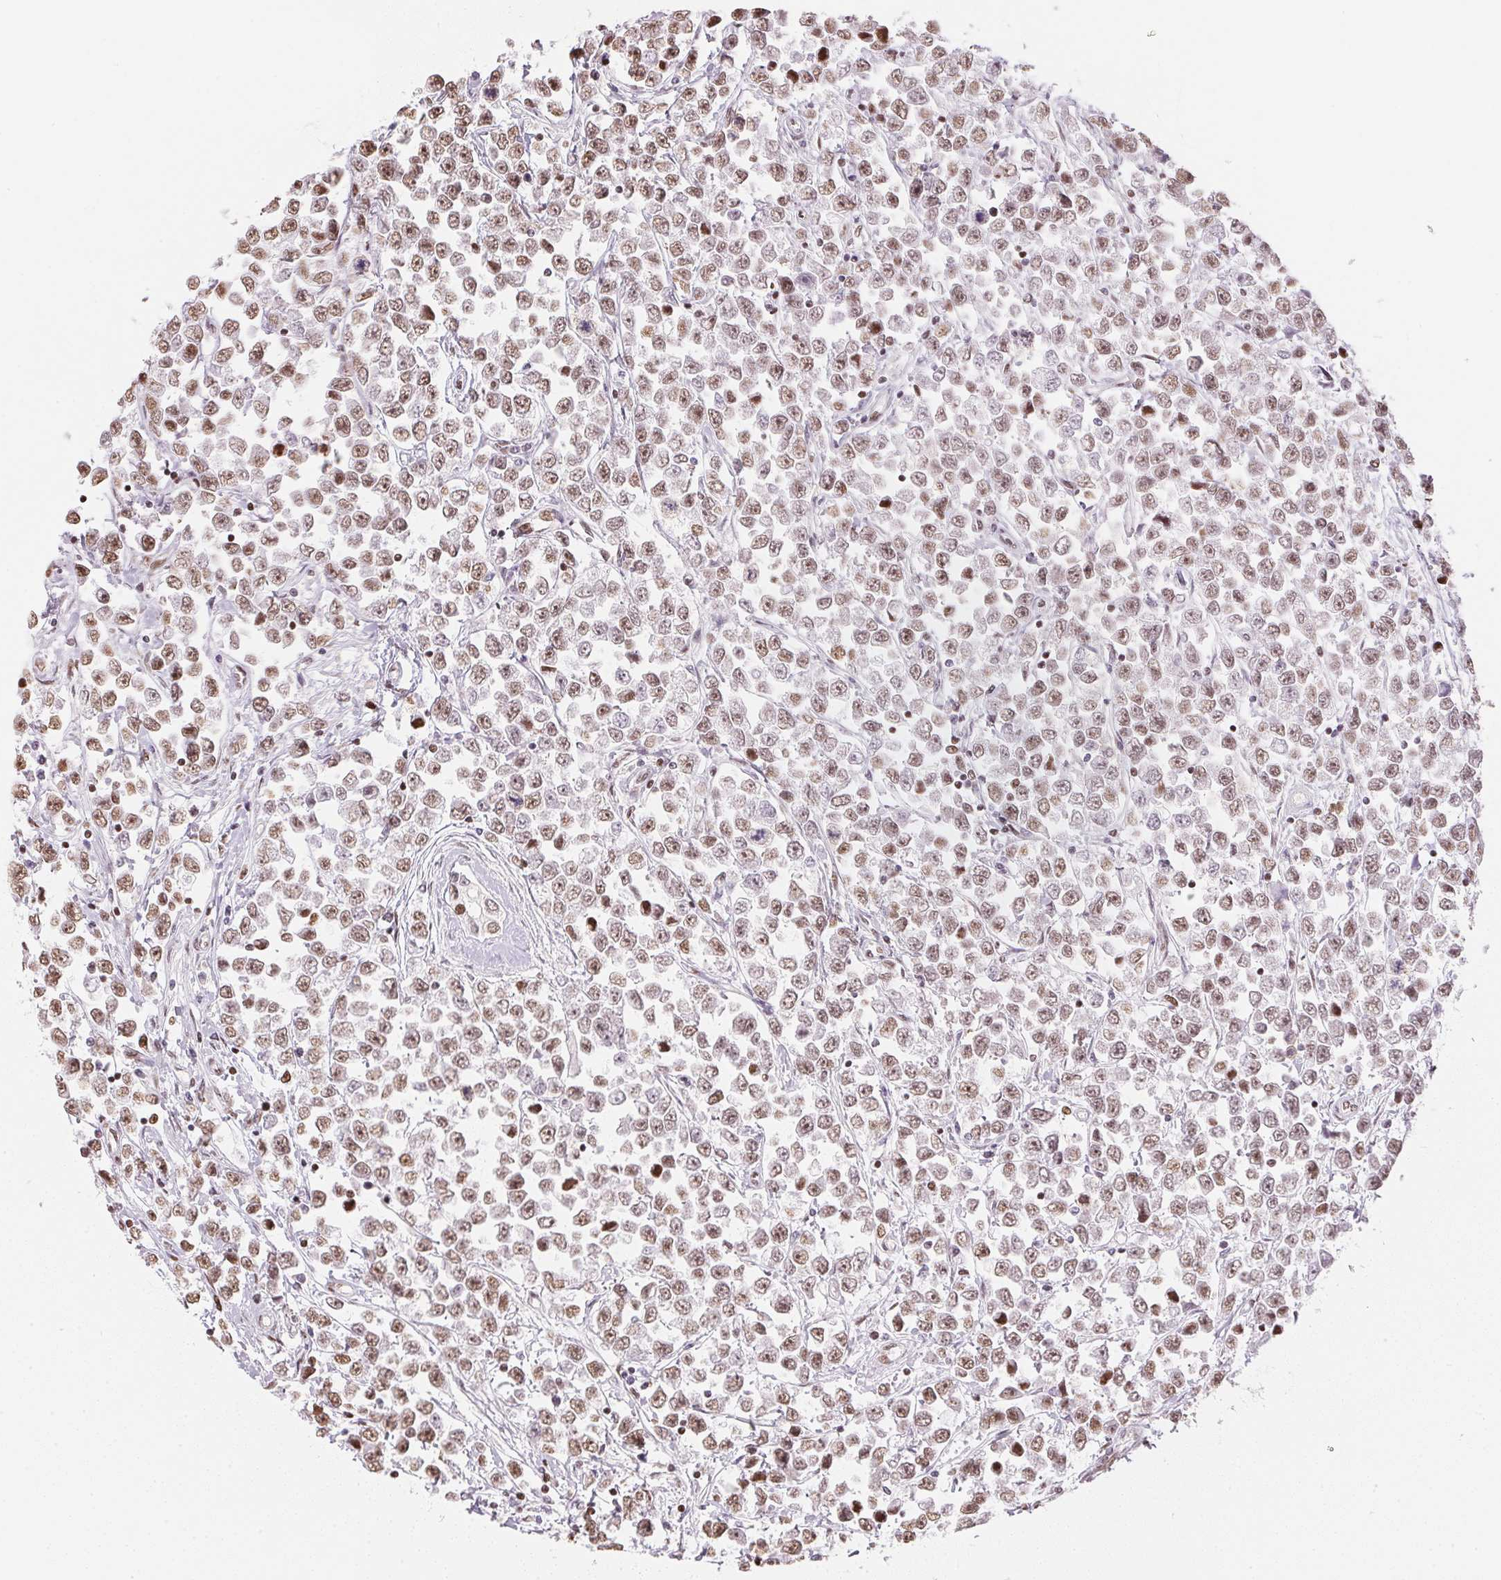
{"staining": {"intensity": "moderate", "quantity": ">75%", "location": "nuclear"}, "tissue": "testis cancer", "cell_type": "Tumor cells", "image_type": "cancer", "snomed": [{"axis": "morphology", "description": "Seminoma, NOS"}, {"axis": "topography", "description": "Testis"}], "caption": "Immunohistochemical staining of seminoma (testis) exhibits medium levels of moderate nuclear staining in approximately >75% of tumor cells. (DAB (3,3'-diaminobenzidine) = brown stain, brightfield microscopy at high magnification).", "gene": "KAT6A", "patient": {"sex": "male", "age": 34}}